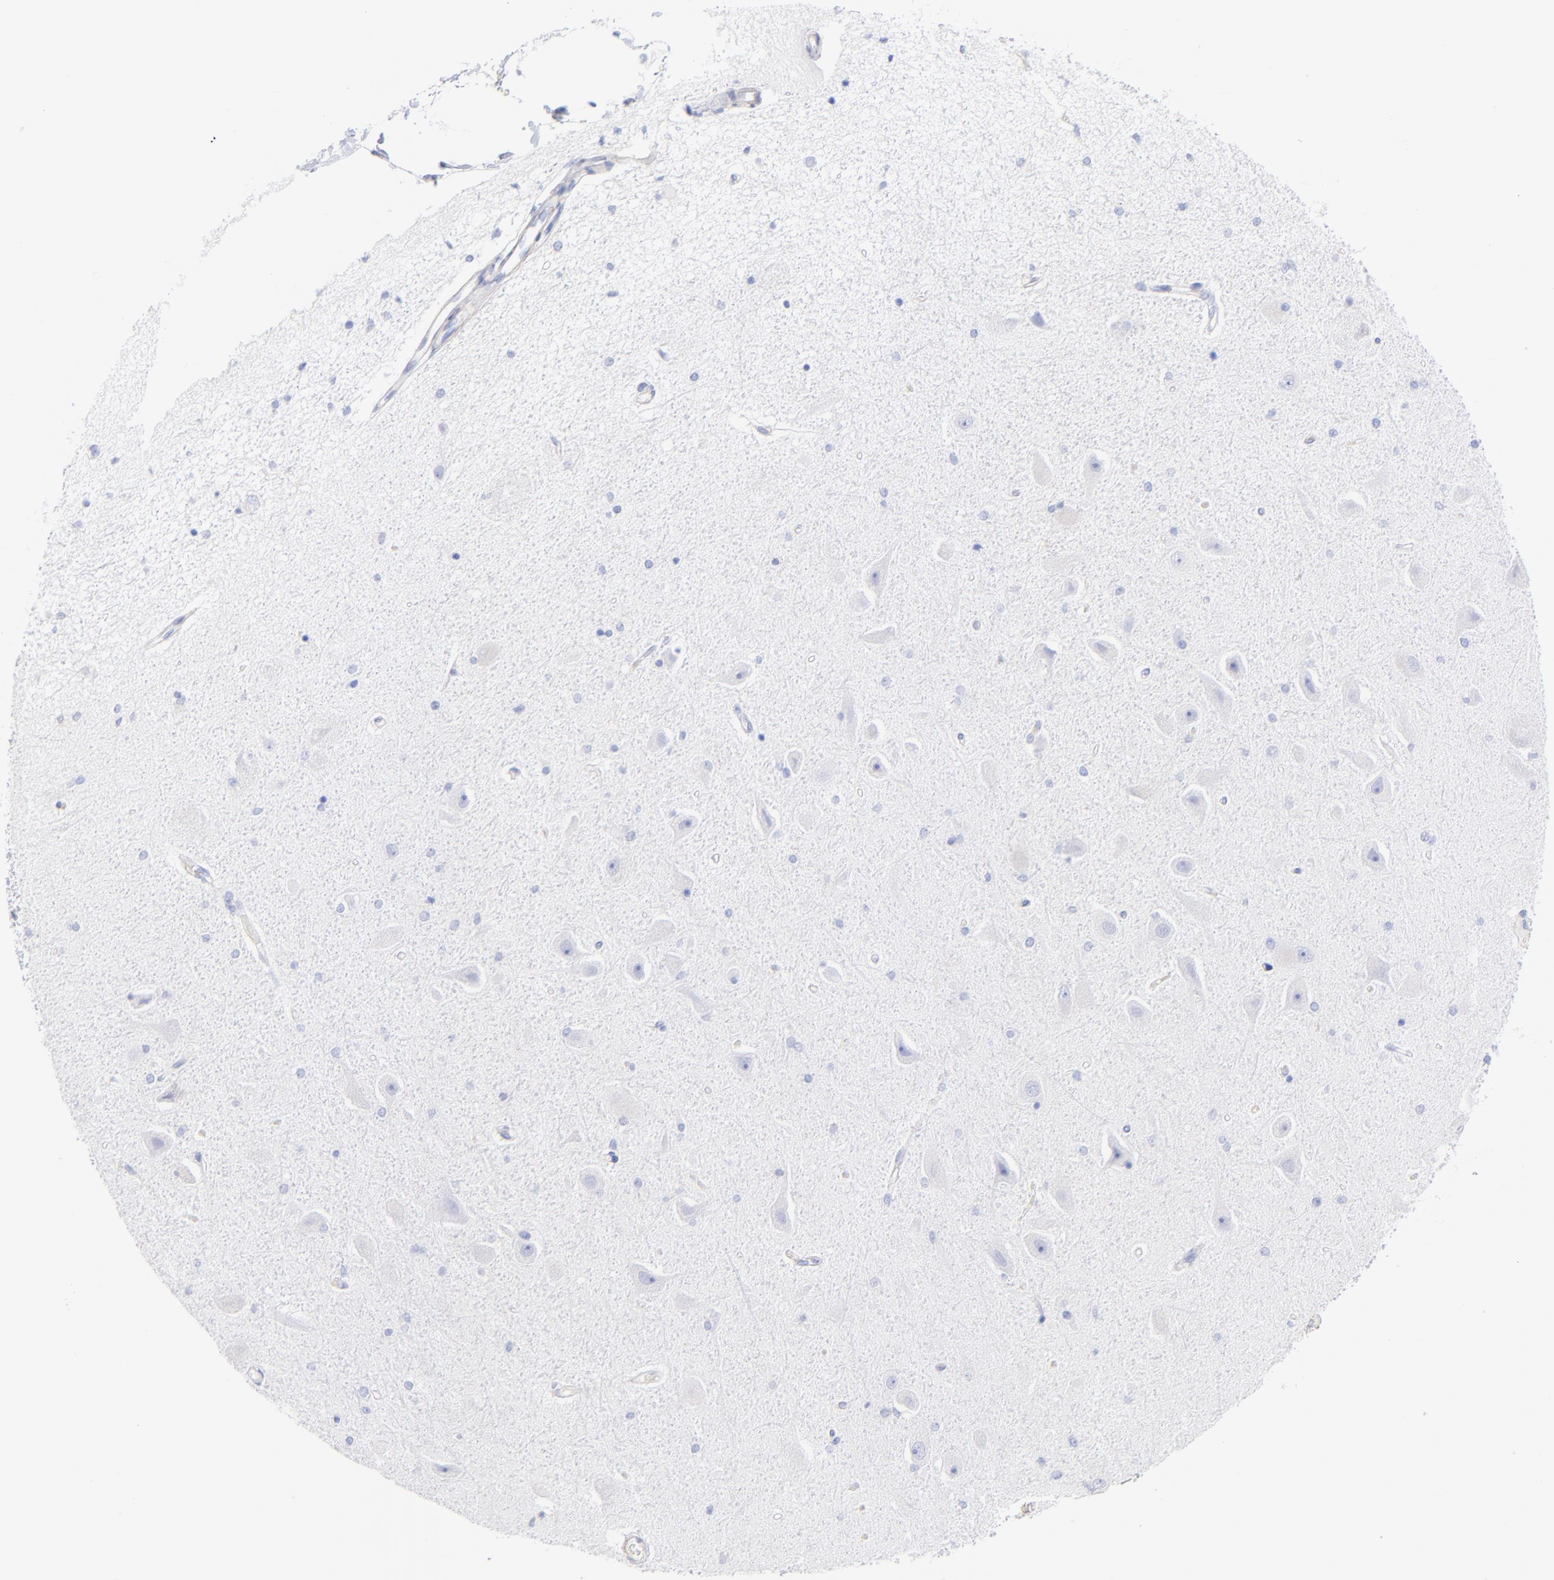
{"staining": {"intensity": "negative", "quantity": "none", "location": "none"}, "tissue": "hippocampus", "cell_type": "Glial cells", "image_type": "normal", "snomed": [{"axis": "morphology", "description": "Normal tissue, NOS"}, {"axis": "topography", "description": "Hippocampus"}], "caption": "The image reveals no significant positivity in glial cells of hippocampus.", "gene": "C1QTNF6", "patient": {"sex": "female", "age": 54}}